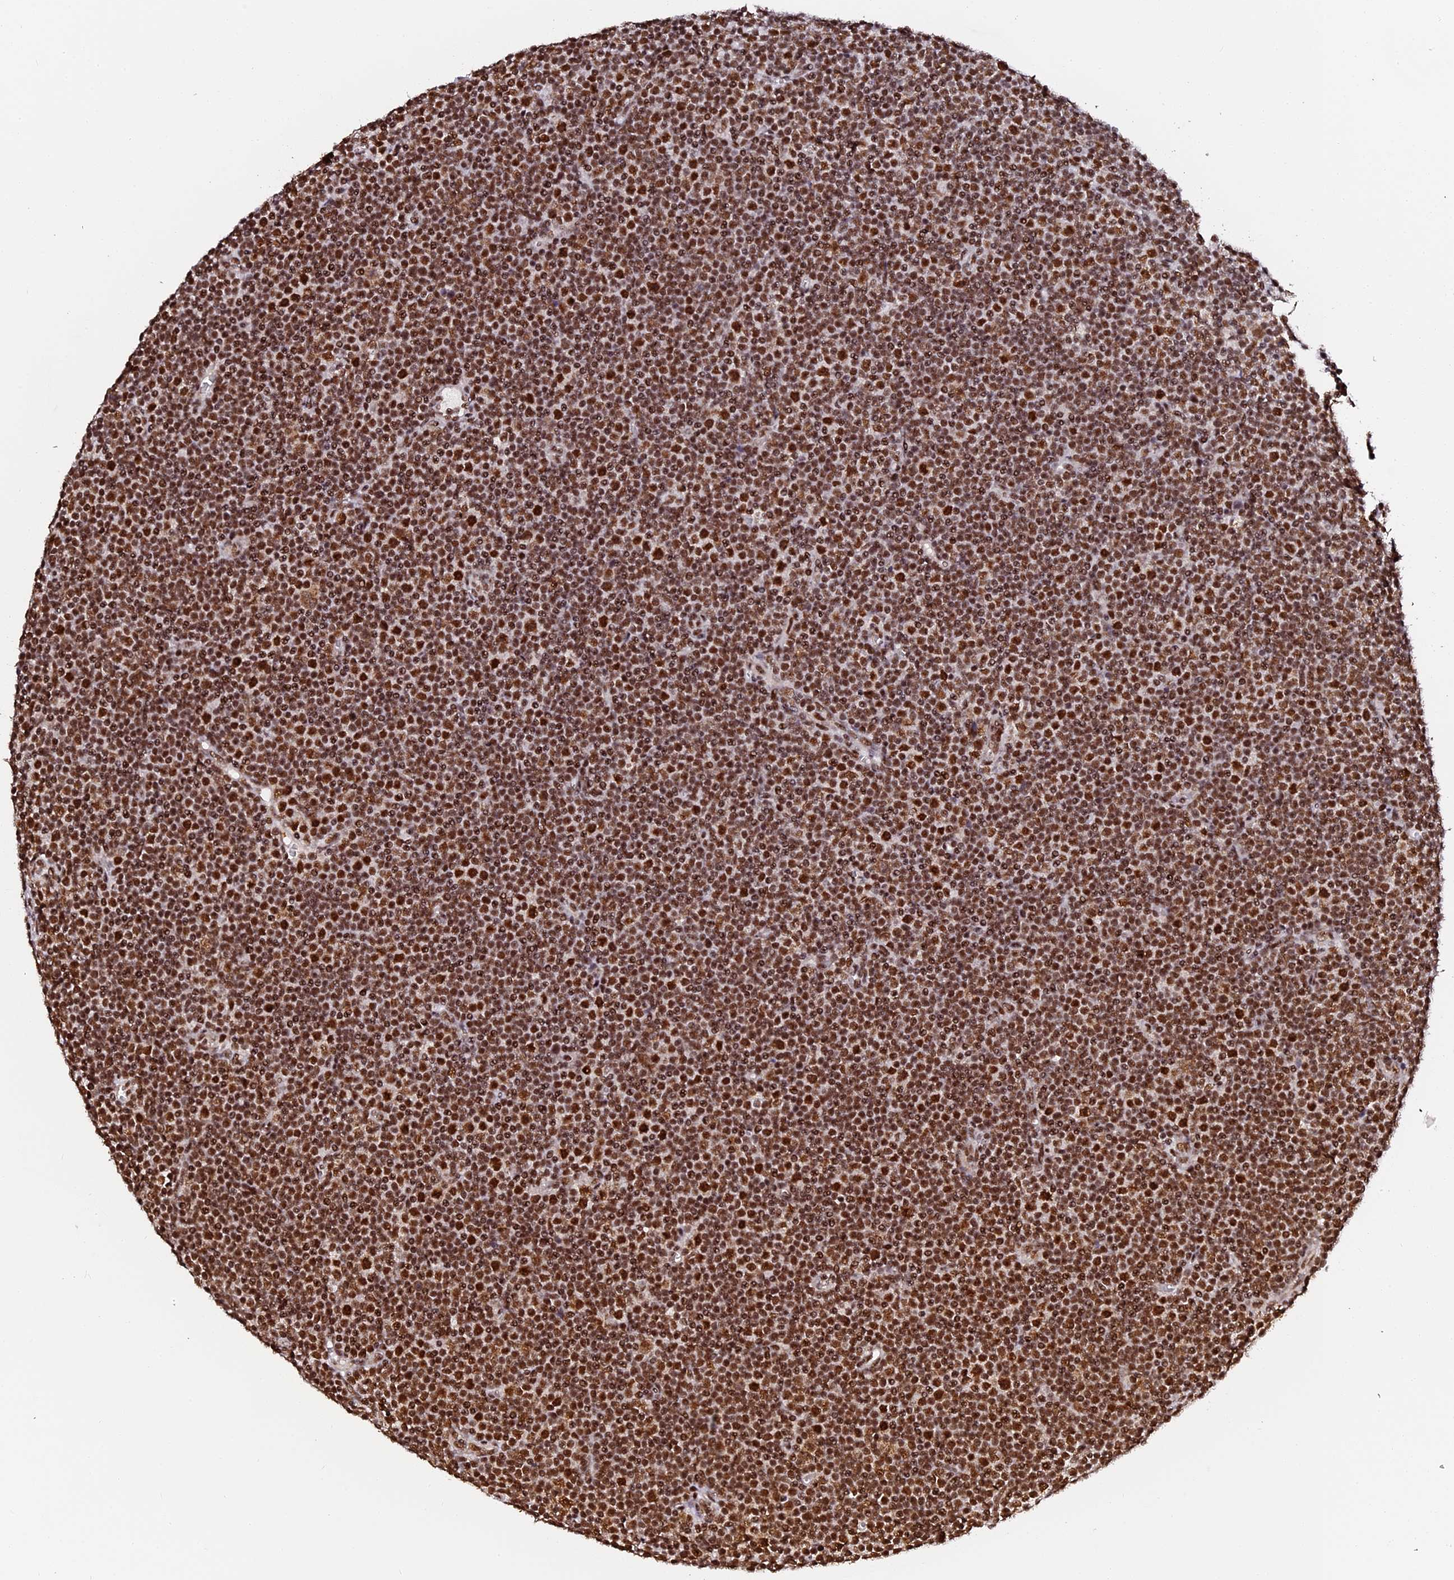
{"staining": {"intensity": "strong", "quantity": ">75%", "location": "nuclear"}, "tissue": "lymphoma", "cell_type": "Tumor cells", "image_type": "cancer", "snomed": [{"axis": "morphology", "description": "Malignant lymphoma, non-Hodgkin's type, Low grade"}, {"axis": "topography", "description": "Lymph node"}], "caption": "DAB (3,3'-diaminobenzidine) immunohistochemical staining of human low-grade malignant lymphoma, non-Hodgkin's type shows strong nuclear protein expression in about >75% of tumor cells. Immunohistochemistry stains the protein of interest in brown and the nuclei are stained blue.", "gene": "MCRS1", "patient": {"sex": "female", "age": 67}}